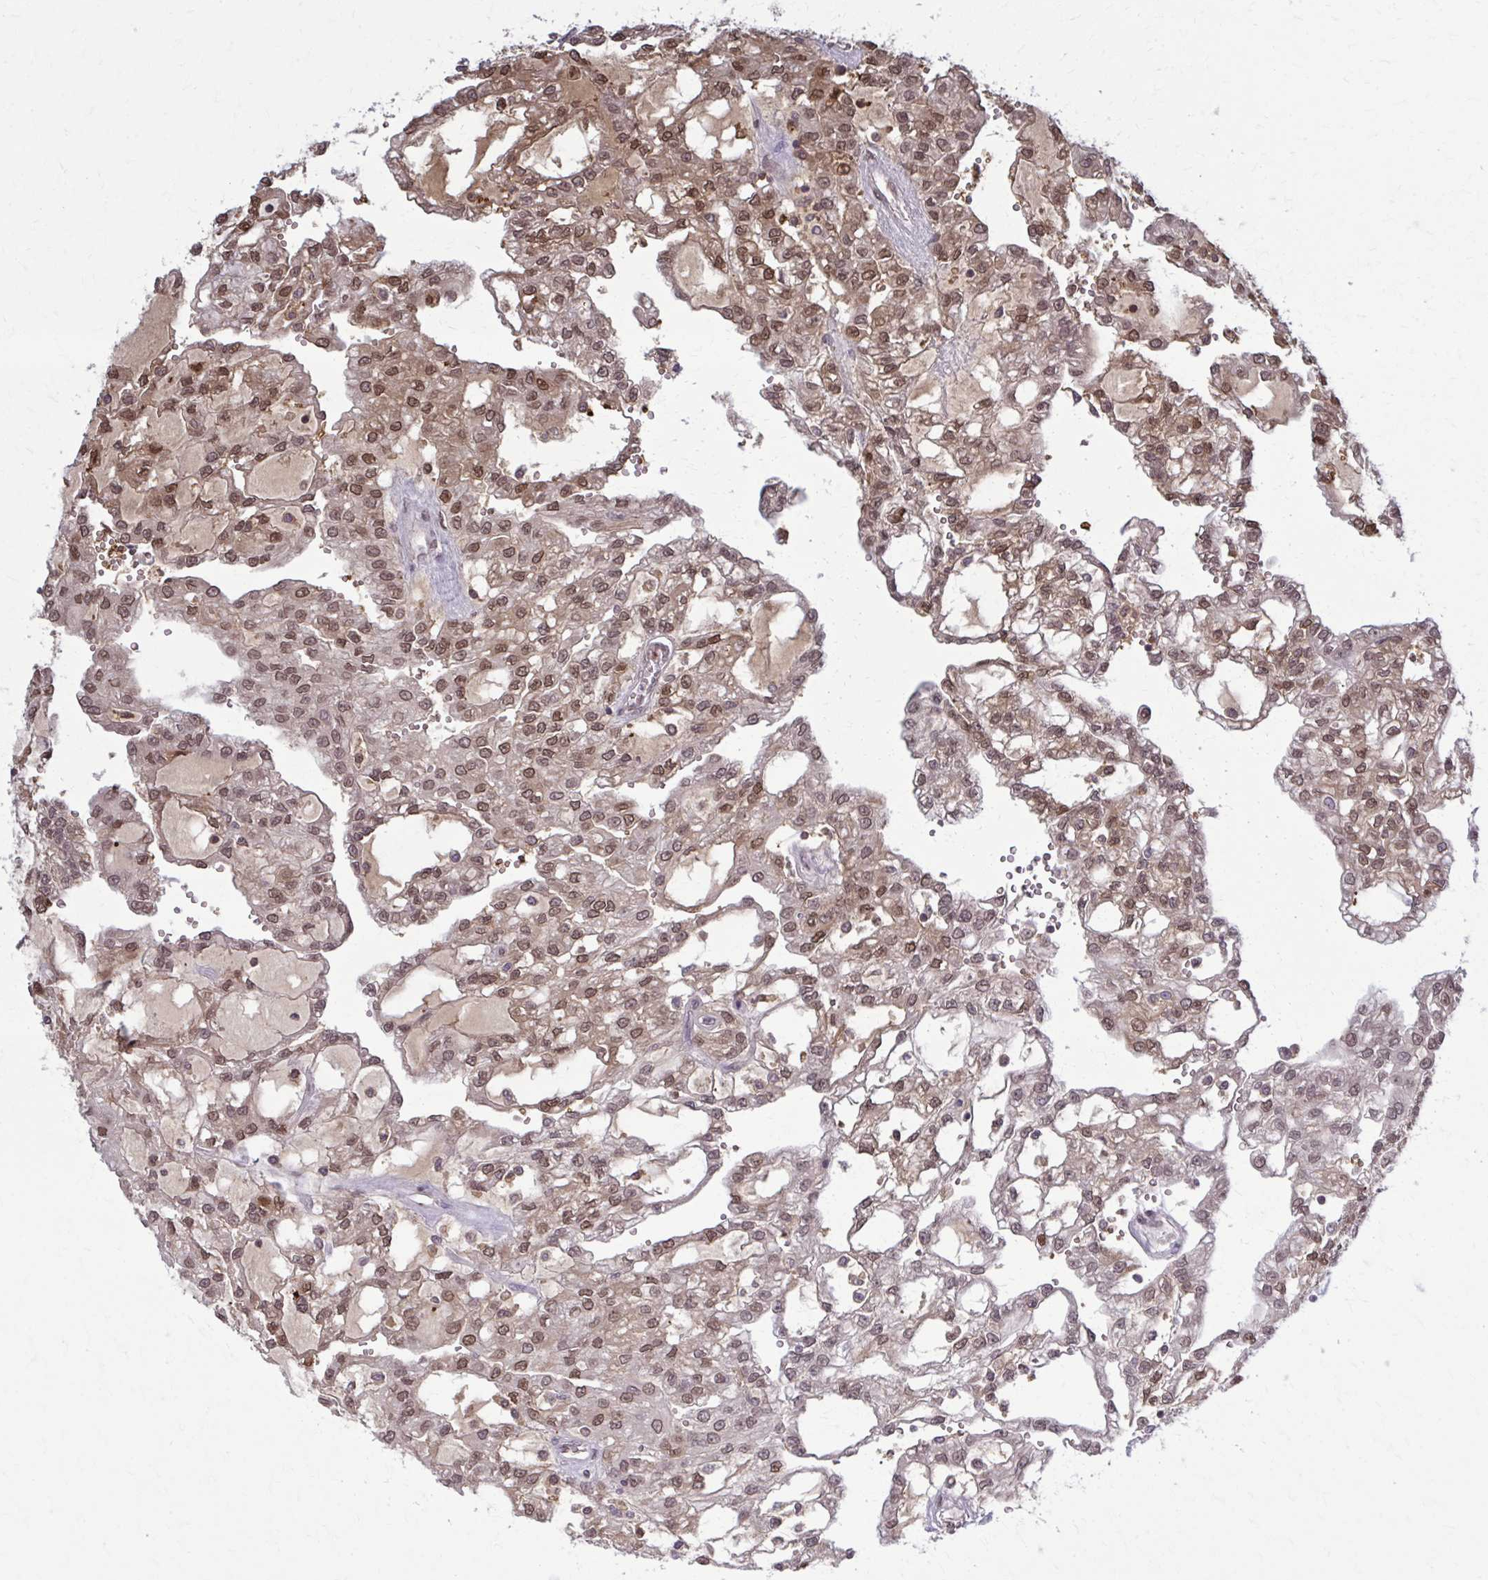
{"staining": {"intensity": "moderate", "quantity": ">75%", "location": "cytoplasmic/membranous,nuclear"}, "tissue": "renal cancer", "cell_type": "Tumor cells", "image_type": "cancer", "snomed": [{"axis": "morphology", "description": "Adenocarcinoma, NOS"}, {"axis": "topography", "description": "Kidney"}], "caption": "Tumor cells exhibit medium levels of moderate cytoplasmic/membranous and nuclear positivity in approximately >75% of cells in renal adenocarcinoma.", "gene": "MDH1", "patient": {"sex": "male", "age": 63}}